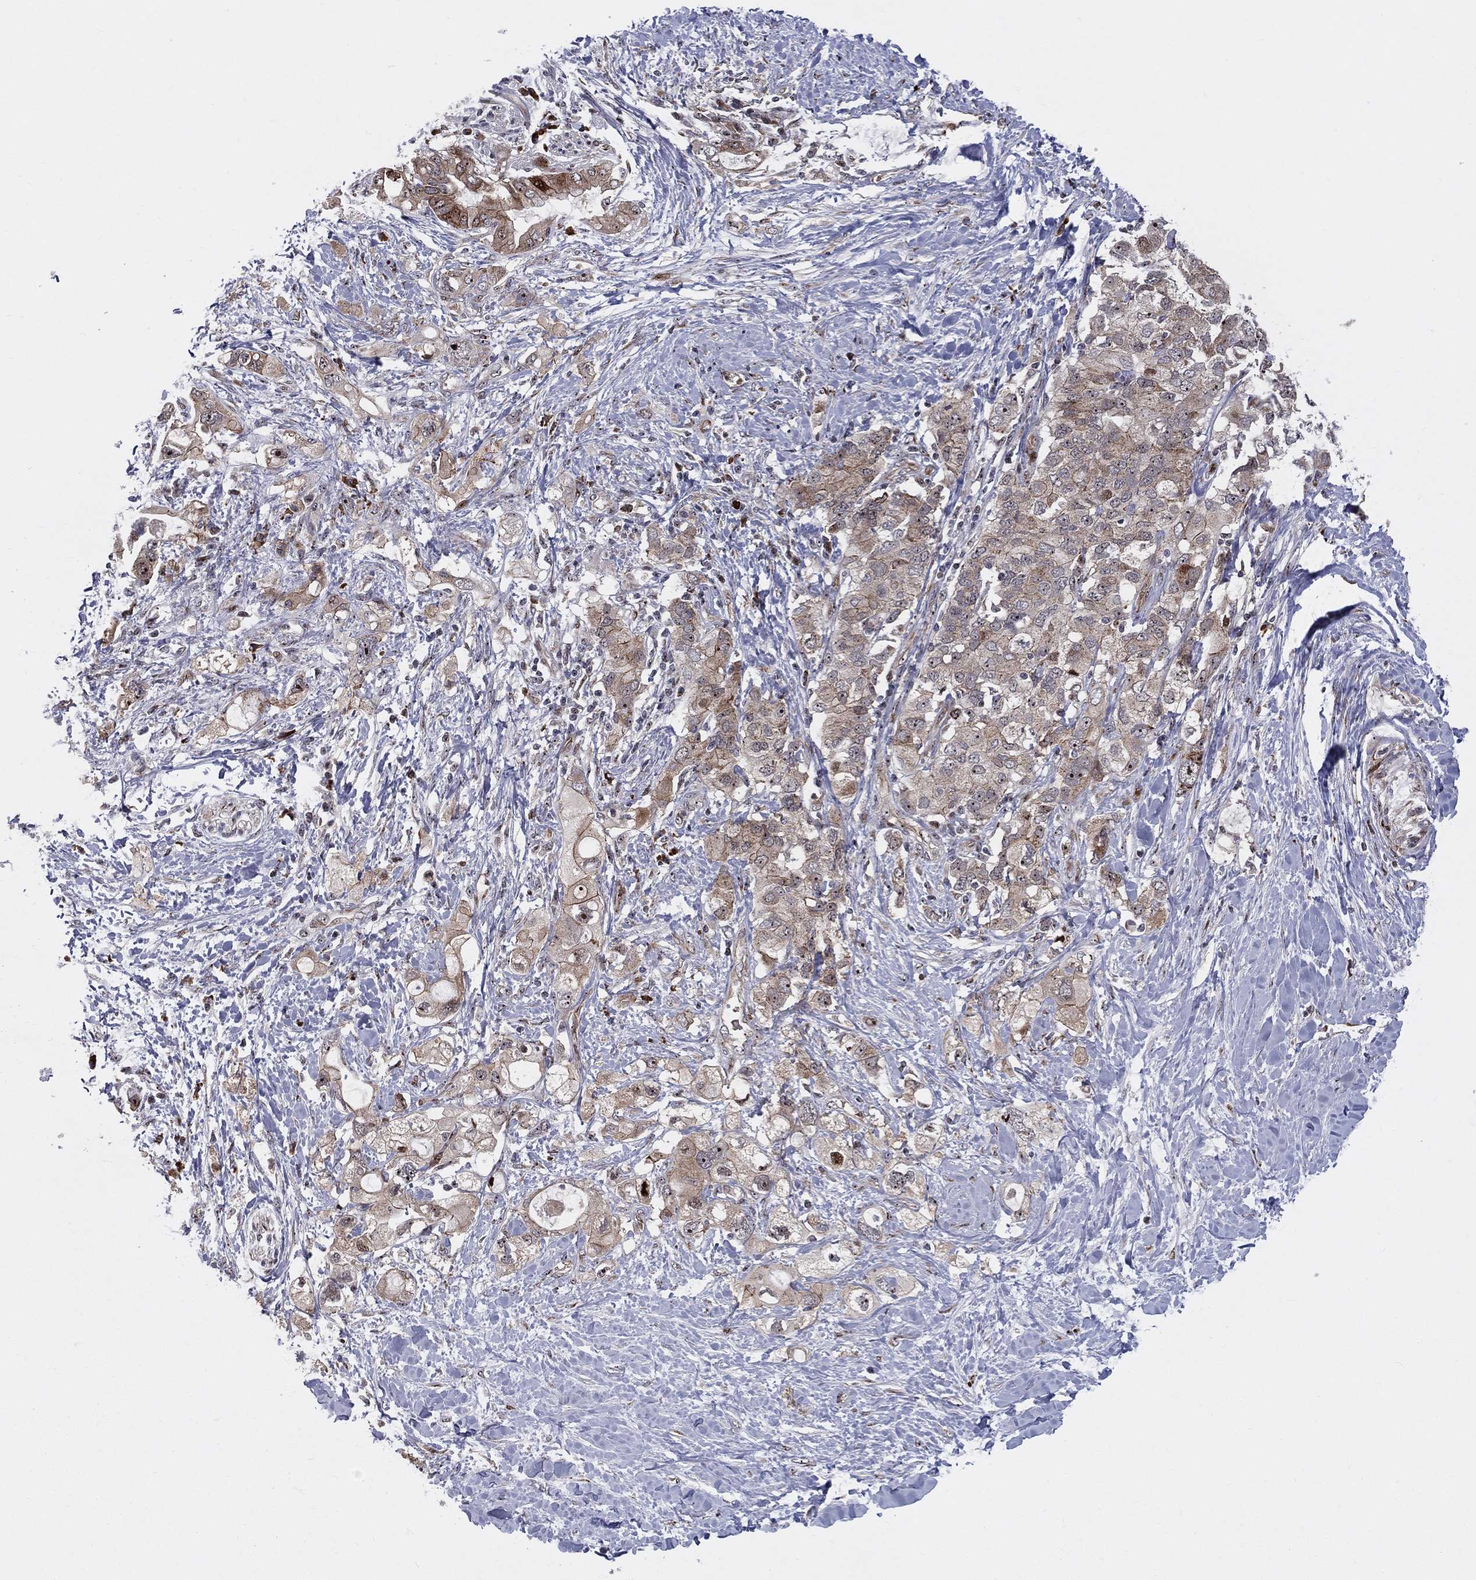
{"staining": {"intensity": "moderate", "quantity": "25%-75%", "location": "cytoplasmic/membranous"}, "tissue": "pancreatic cancer", "cell_type": "Tumor cells", "image_type": "cancer", "snomed": [{"axis": "morphology", "description": "Adenocarcinoma, NOS"}, {"axis": "topography", "description": "Pancreas"}], "caption": "Moderate cytoplasmic/membranous expression is appreciated in about 25%-75% of tumor cells in adenocarcinoma (pancreatic). (Stains: DAB in brown, nuclei in blue, Microscopy: brightfield microscopy at high magnification).", "gene": "VHL", "patient": {"sex": "female", "age": 56}}